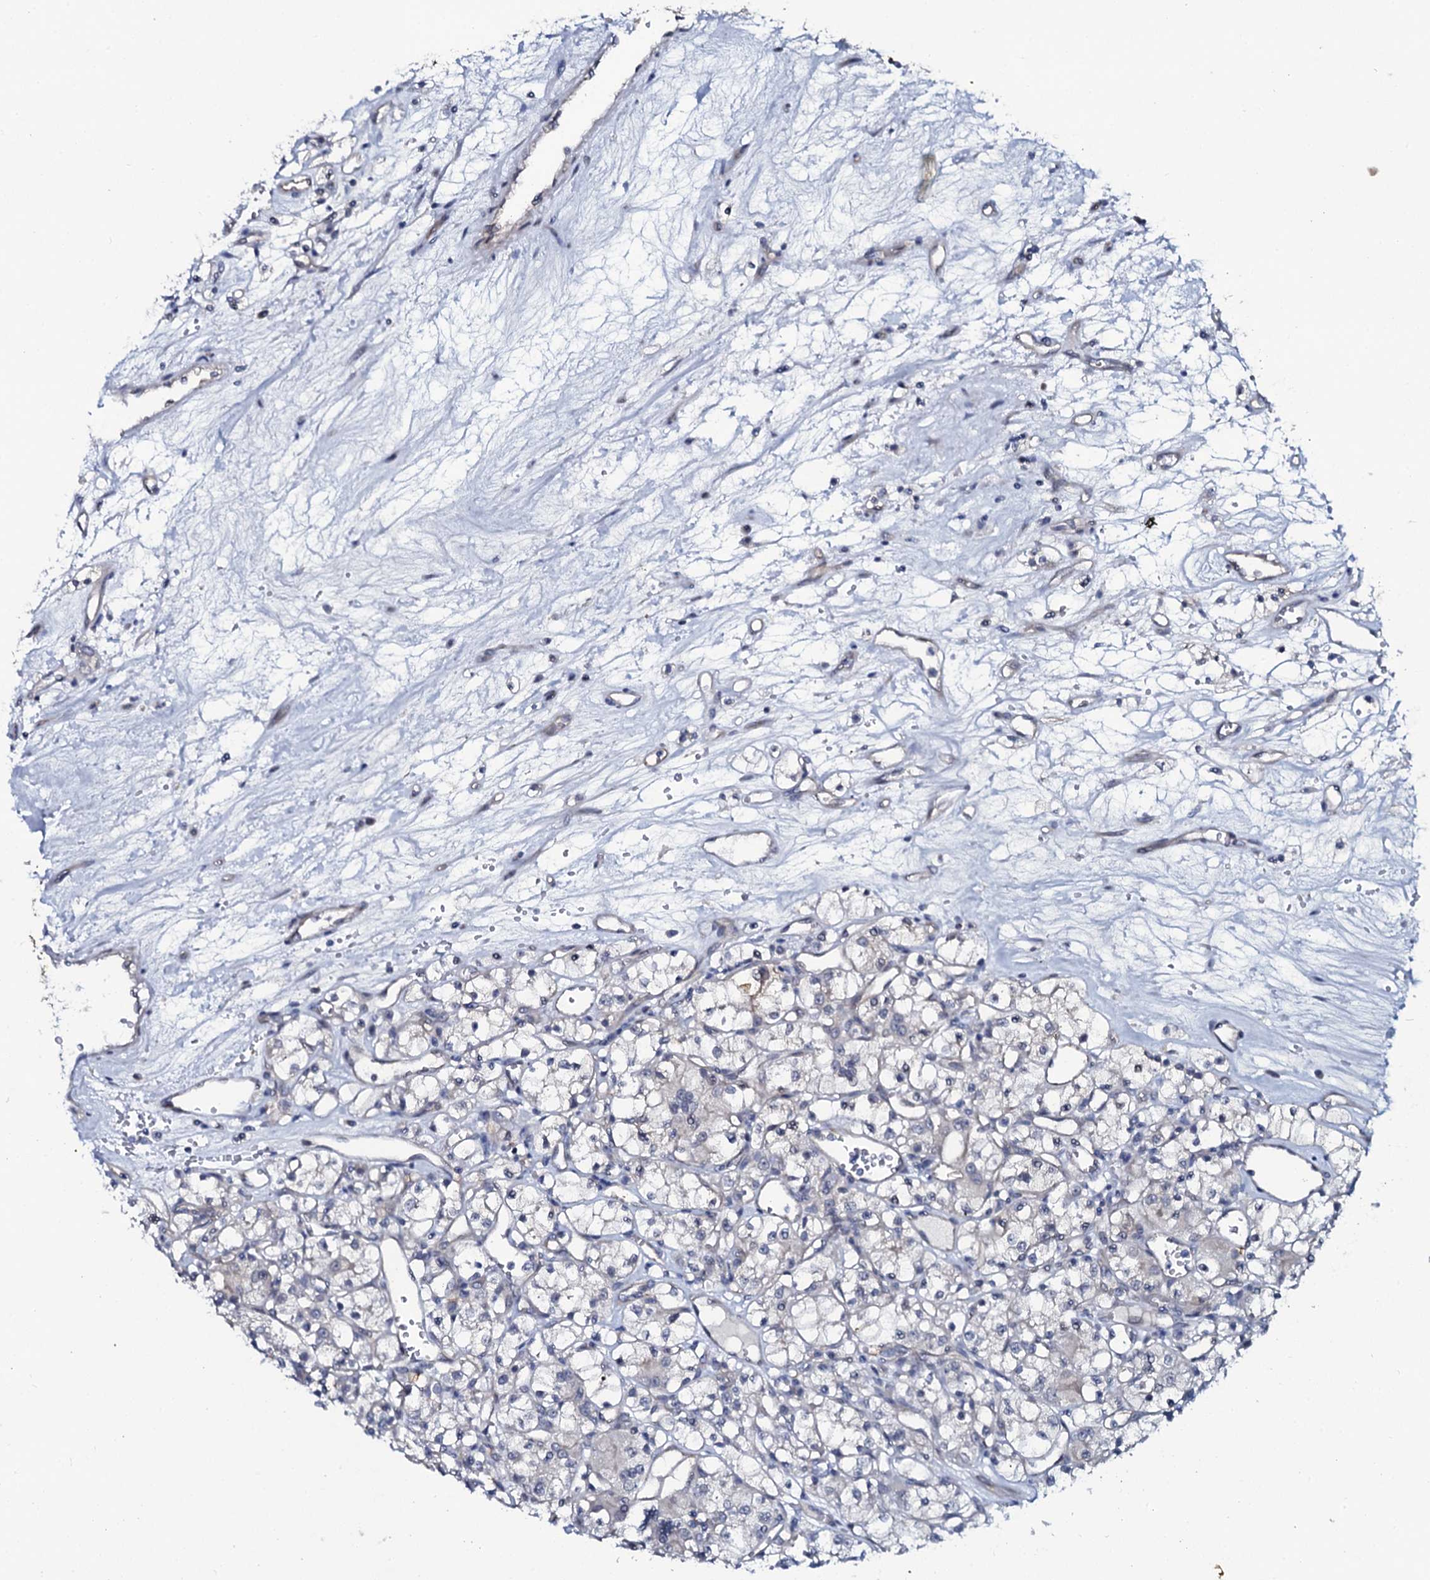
{"staining": {"intensity": "negative", "quantity": "none", "location": "none"}, "tissue": "renal cancer", "cell_type": "Tumor cells", "image_type": "cancer", "snomed": [{"axis": "morphology", "description": "Adenocarcinoma, NOS"}, {"axis": "topography", "description": "Kidney"}], "caption": "Tumor cells show no significant staining in renal cancer (adenocarcinoma). The staining was performed using DAB (3,3'-diaminobenzidine) to visualize the protein expression in brown, while the nuclei were stained in blue with hematoxylin (Magnification: 20x).", "gene": "C10orf88", "patient": {"sex": "female", "age": 59}}